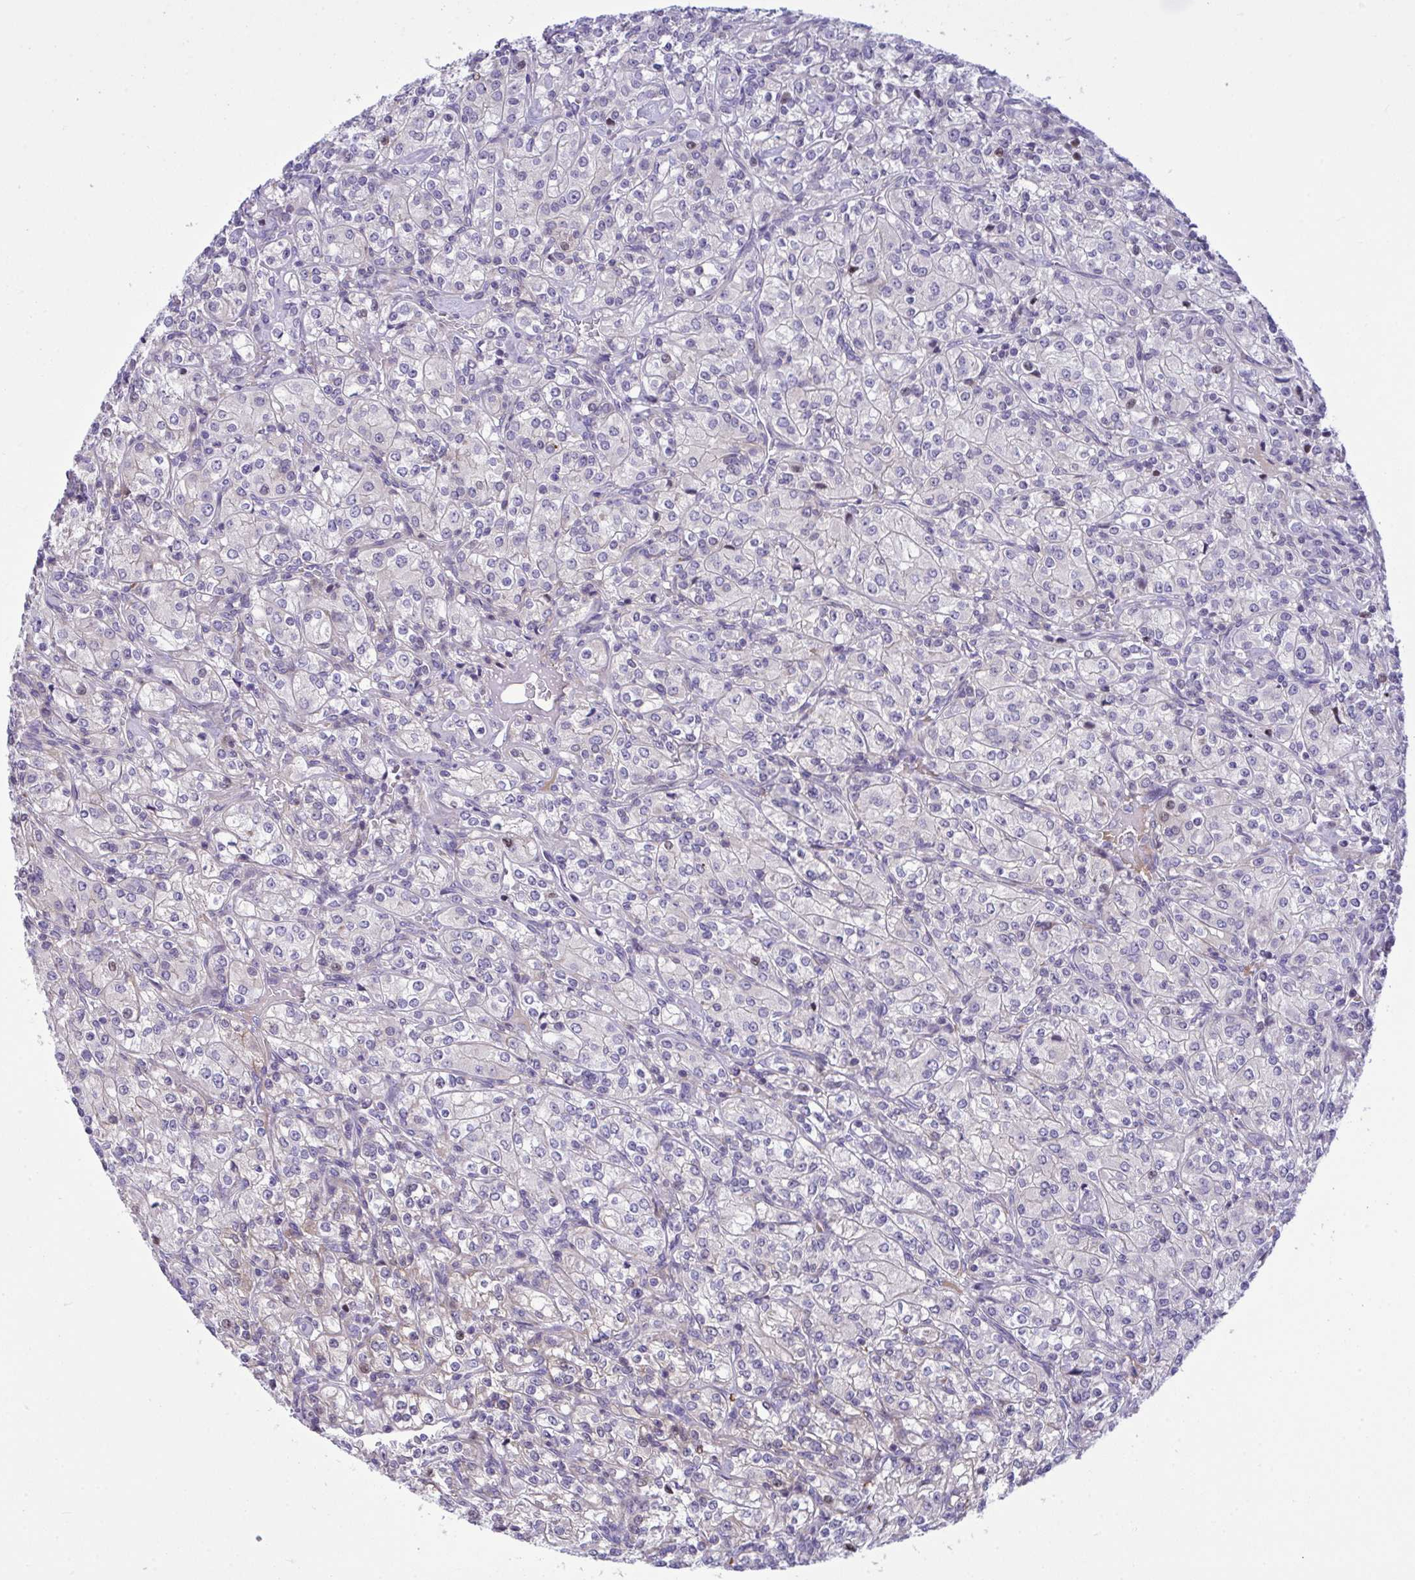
{"staining": {"intensity": "negative", "quantity": "none", "location": "none"}, "tissue": "renal cancer", "cell_type": "Tumor cells", "image_type": "cancer", "snomed": [{"axis": "morphology", "description": "Adenocarcinoma, NOS"}, {"axis": "topography", "description": "Kidney"}], "caption": "Adenocarcinoma (renal) was stained to show a protein in brown. There is no significant expression in tumor cells. (DAB IHC, high magnification).", "gene": "WDR97", "patient": {"sex": "male", "age": 77}}